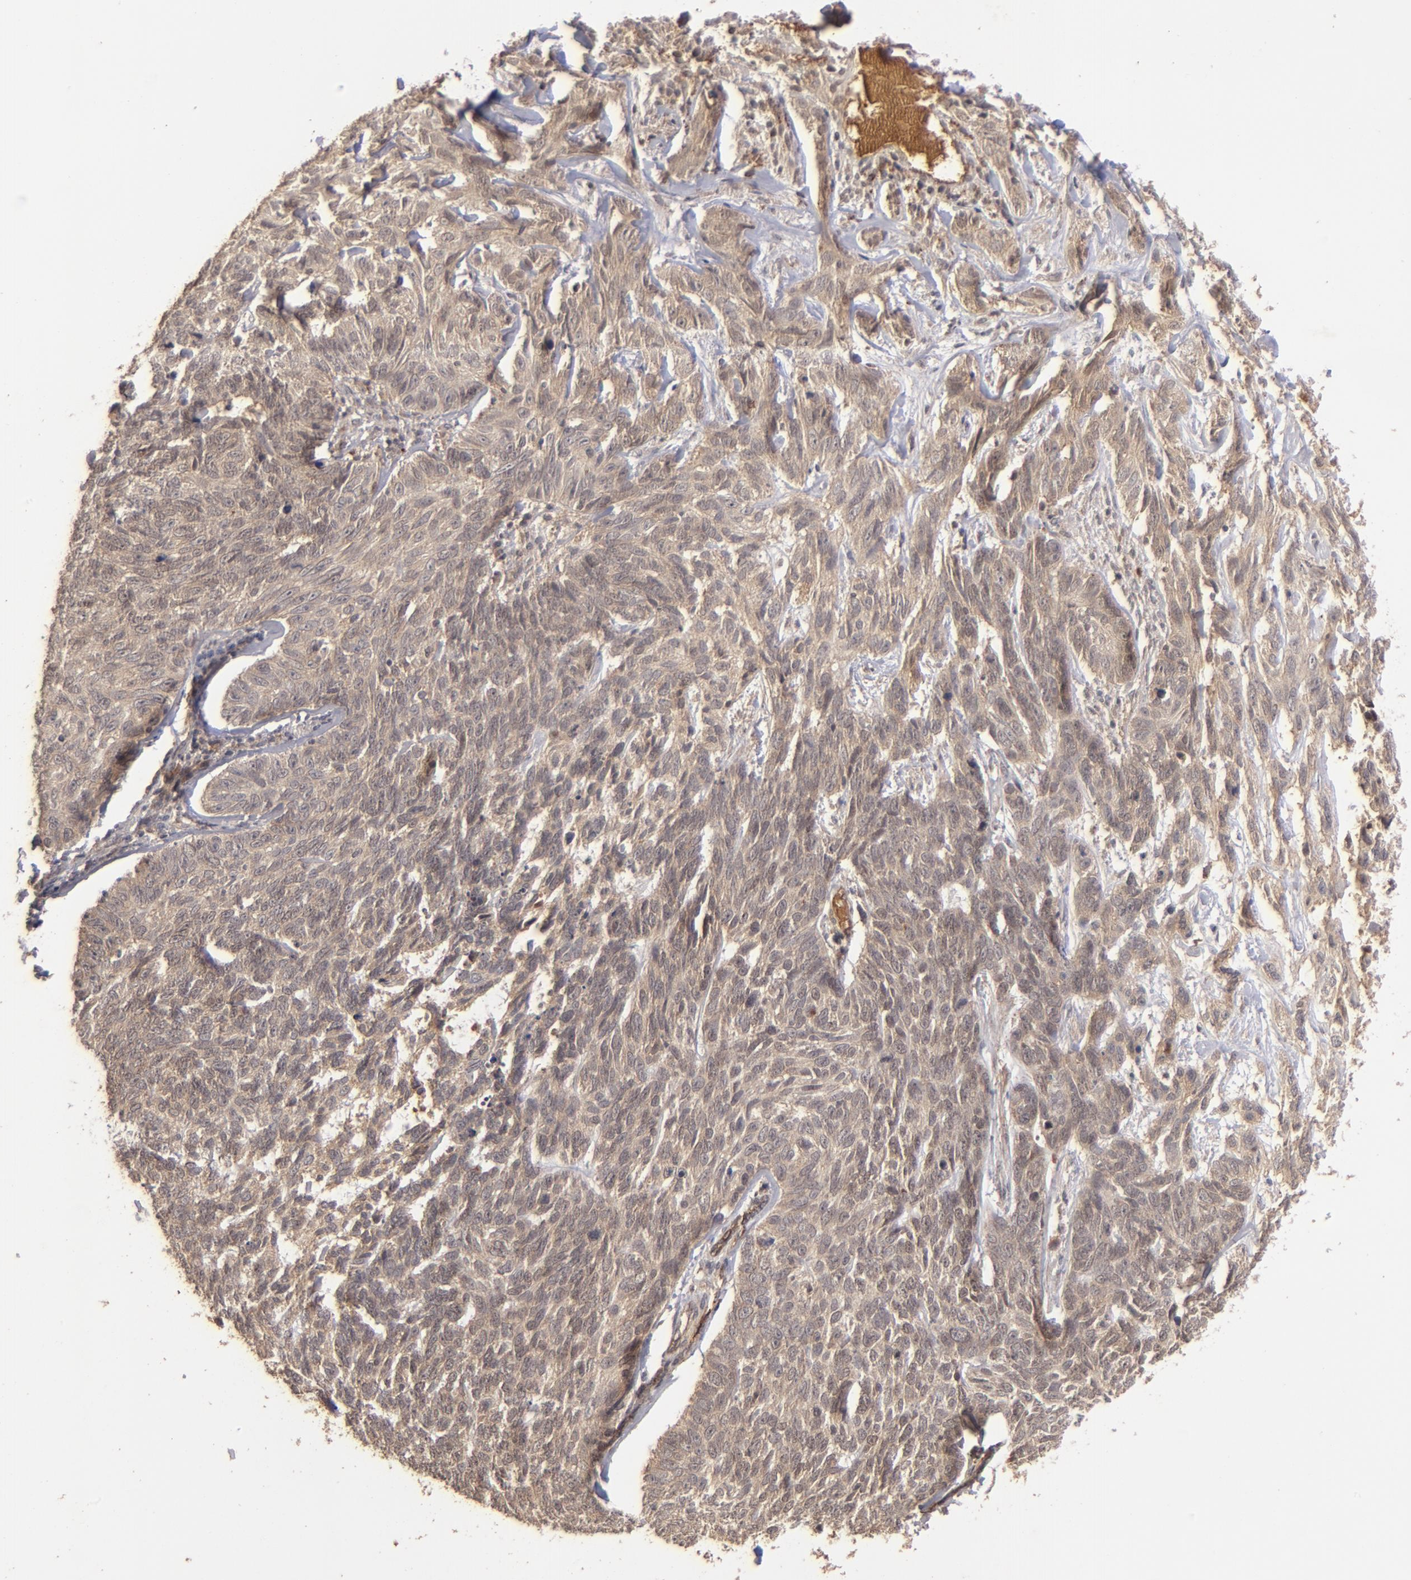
{"staining": {"intensity": "weak", "quantity": ">75%", "location": "cytoplasmic/membranous"}, "tissue": "skin cancer", "cell_type": "Tumor cells", "image_type": "cancer", "snomed": [{"axis": "morphology", "description": "Basal cell carcinoma"}, {"axis": "topography", "description": "Skin"}], "caption": "Basal cell carcinoma (skin) stained for a protein (brown) reveals weak cytoplasmic/membranous positive staining in approximately >75% of tumor cells.", "gene": "TENM1", "patient": {"sex": "male", "age": 72}}